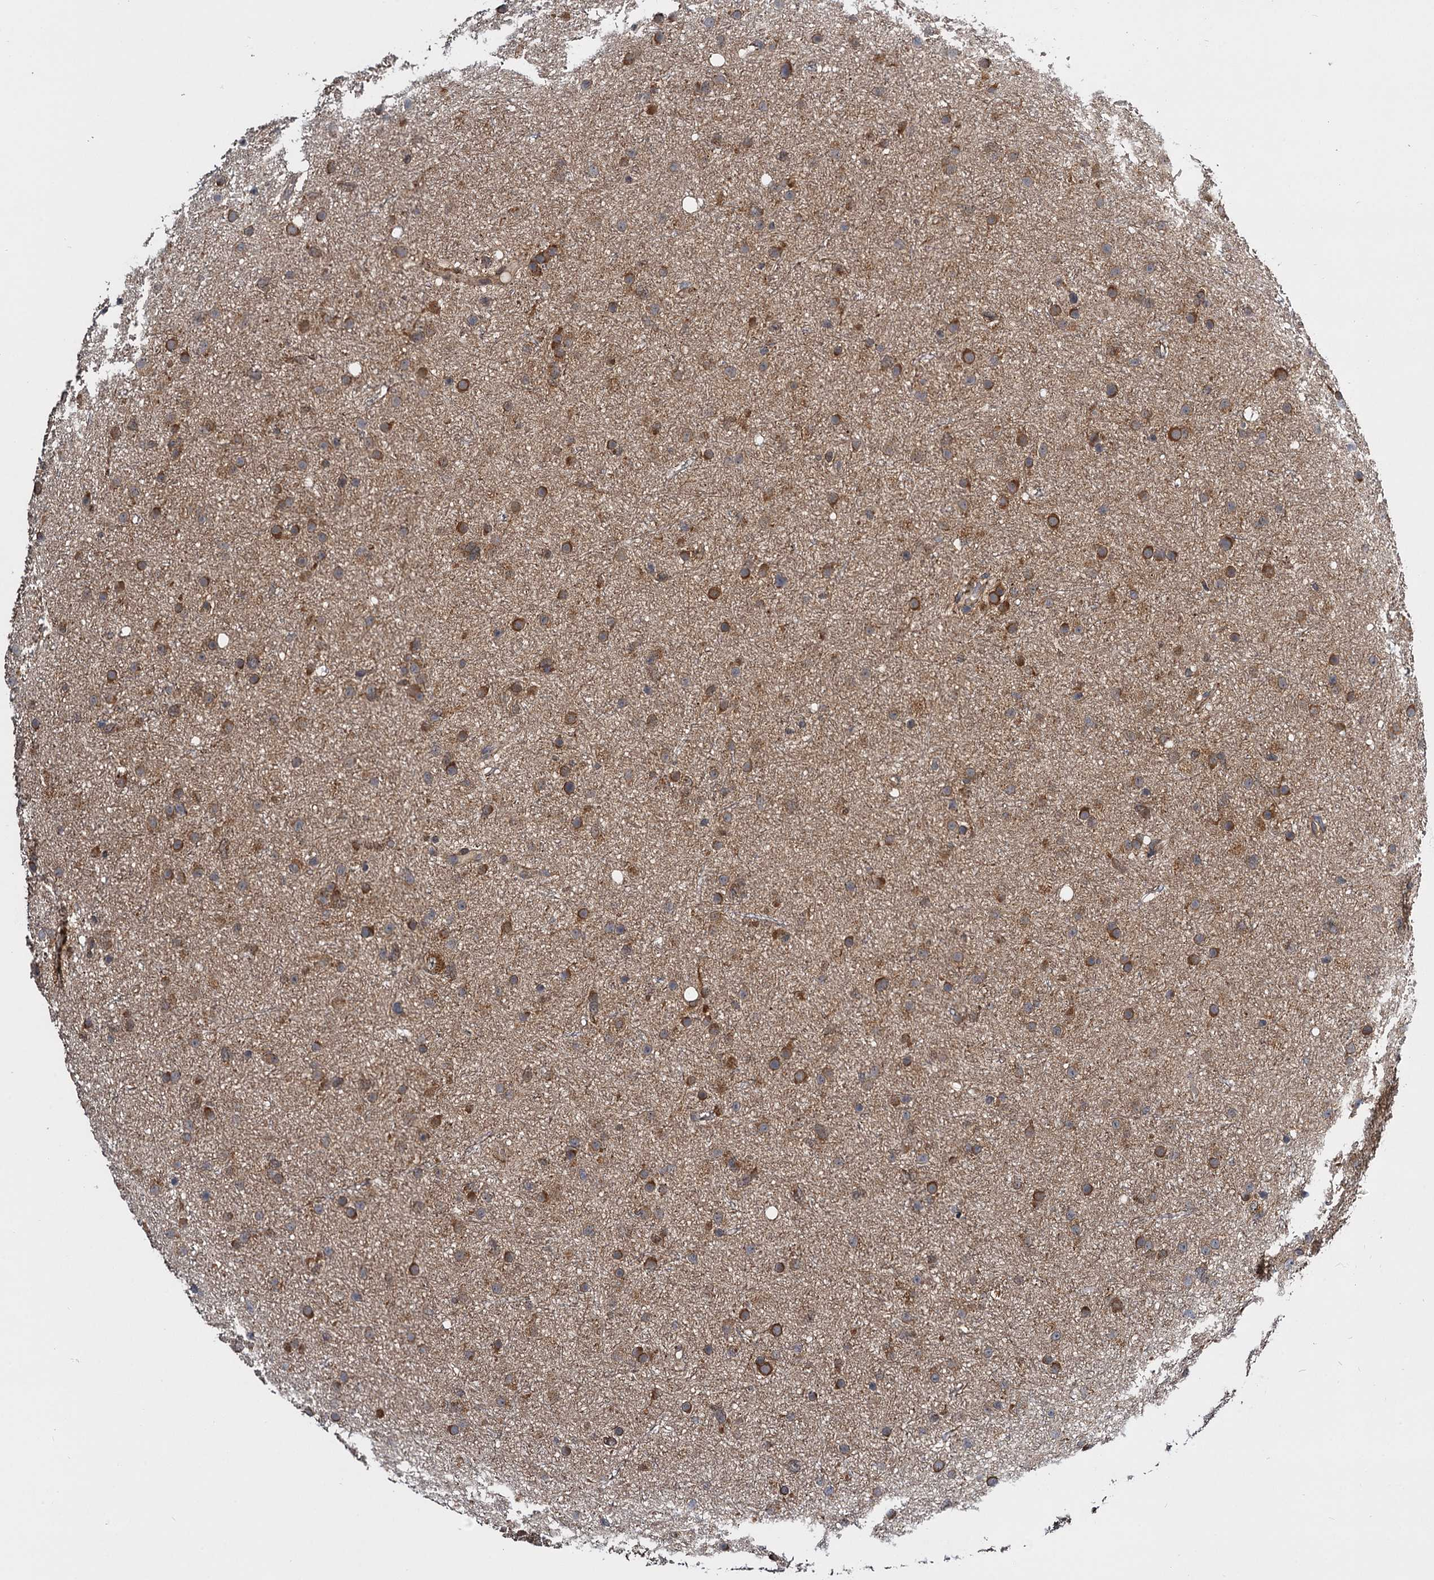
{"staining": {"intensity": "moderate", "quantity": ">75%", "location": "cytoplasmic/membranous"}, "tissue": "glioma", "cell_type": "Tumor cells", "image_type": "cancer", "snomed": [{"axis": "morphology", "description": "Glioma, malignant, Low grade"}, {"axis": "topography", "description": "Cerebral cortex"}], "caption": "Malignant glioma (low-grade) stained for a protein (brown) reveals moderate cytoplasmic/membranous positive expression in about >75% of tumor cells.", "gene": "ARHGAP42", "patient": {"sex": "female", "age": 39}}